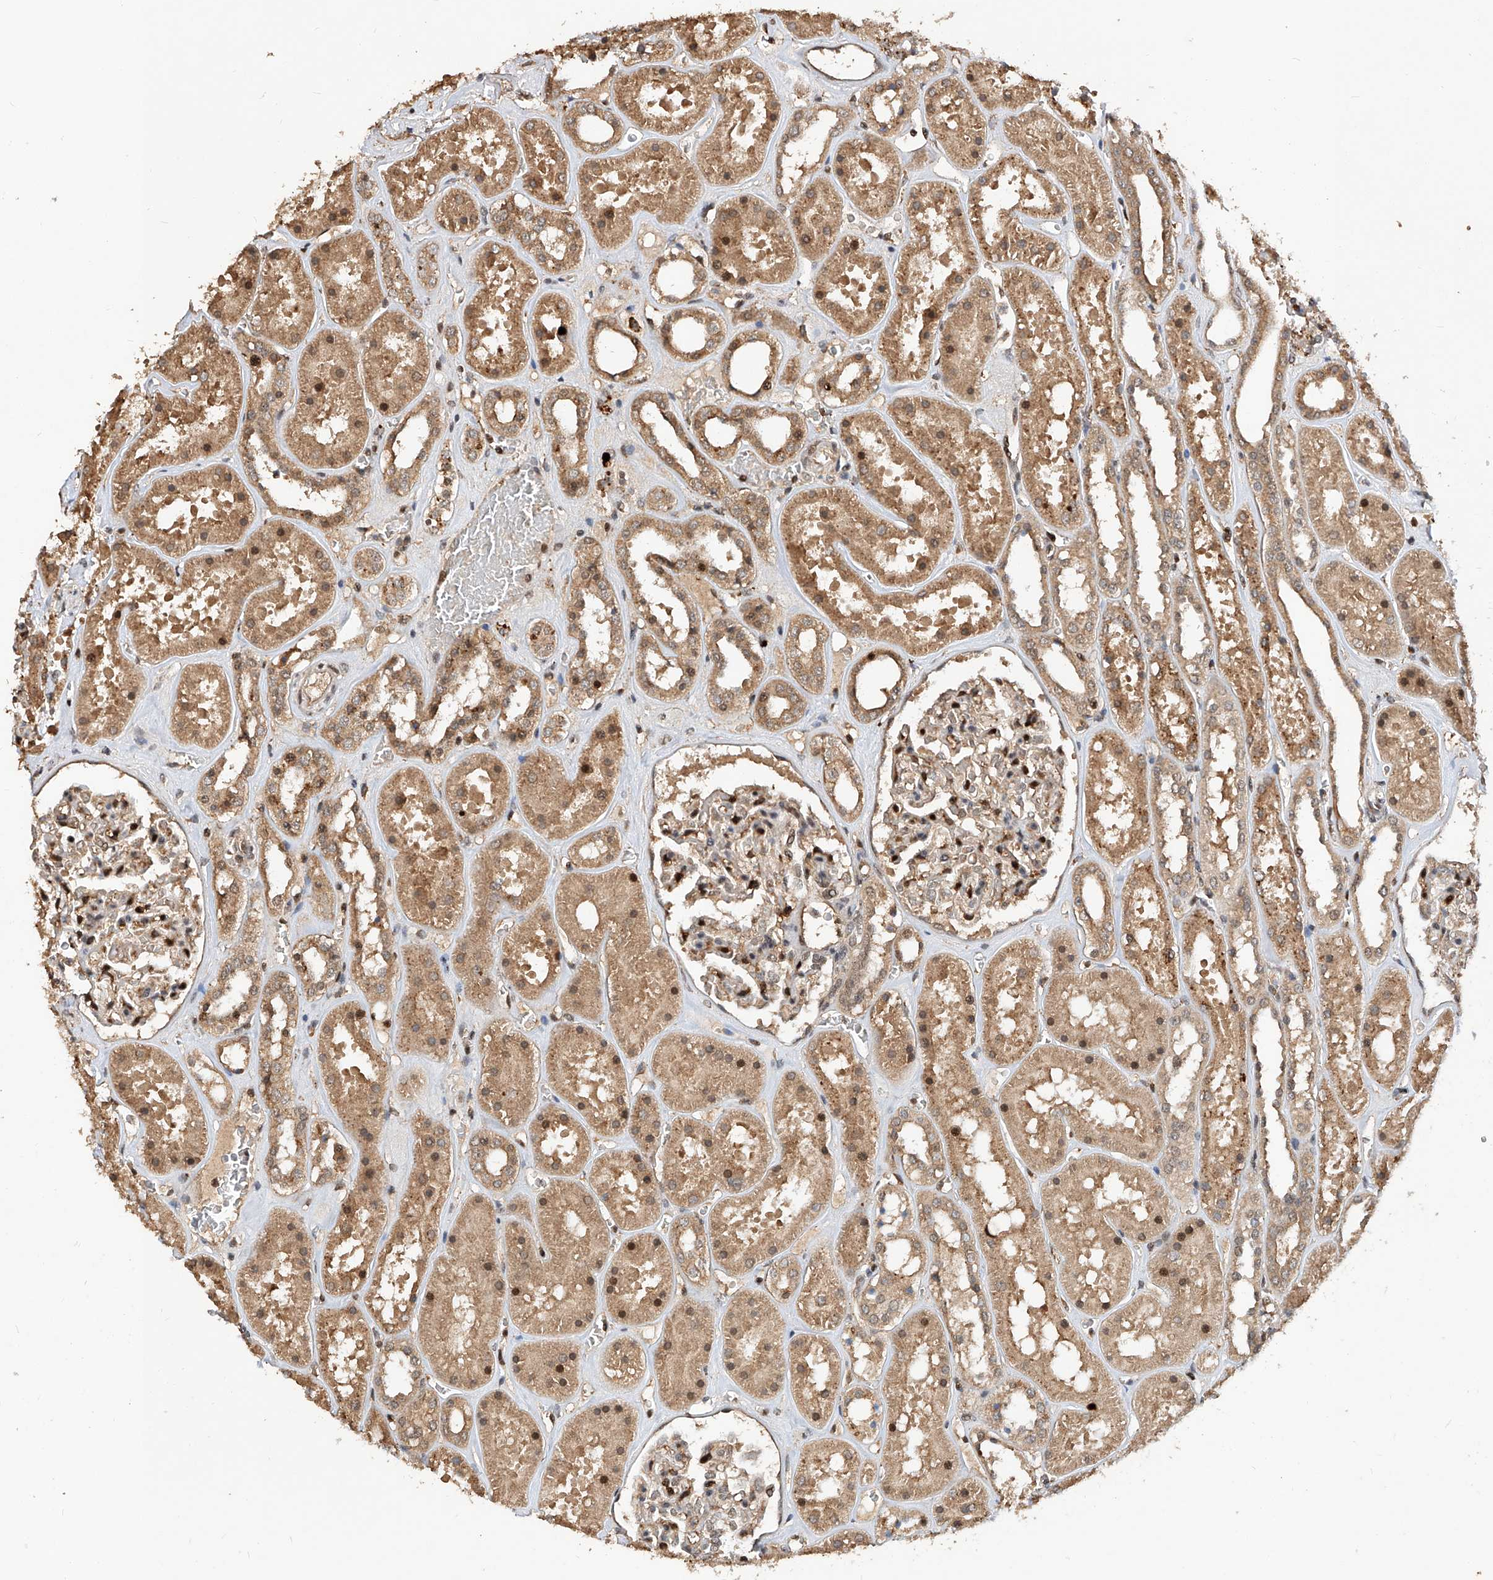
{"staining": {"intensity": "strong", "quantity": "25%-75%", "location": "nuclear"}, "tissue": "kidney", "cell_type": "Cells in glomeruli", "image_type": "normal", "snomed": [{"axis": "morphology", "description": "Normal tissue, NOS"}, {"axis": "topography", "description": "Kidney"}], "caption": "Immunohistochemistry (IHC) micrograph of benign kidney stained for a protein (brown), which reveals high levels of strong nuclear staining in about 25%-75% of cells in glomeruli.", "gene": "RILPL2", "patient": {"sex": "female", "age": 41}}